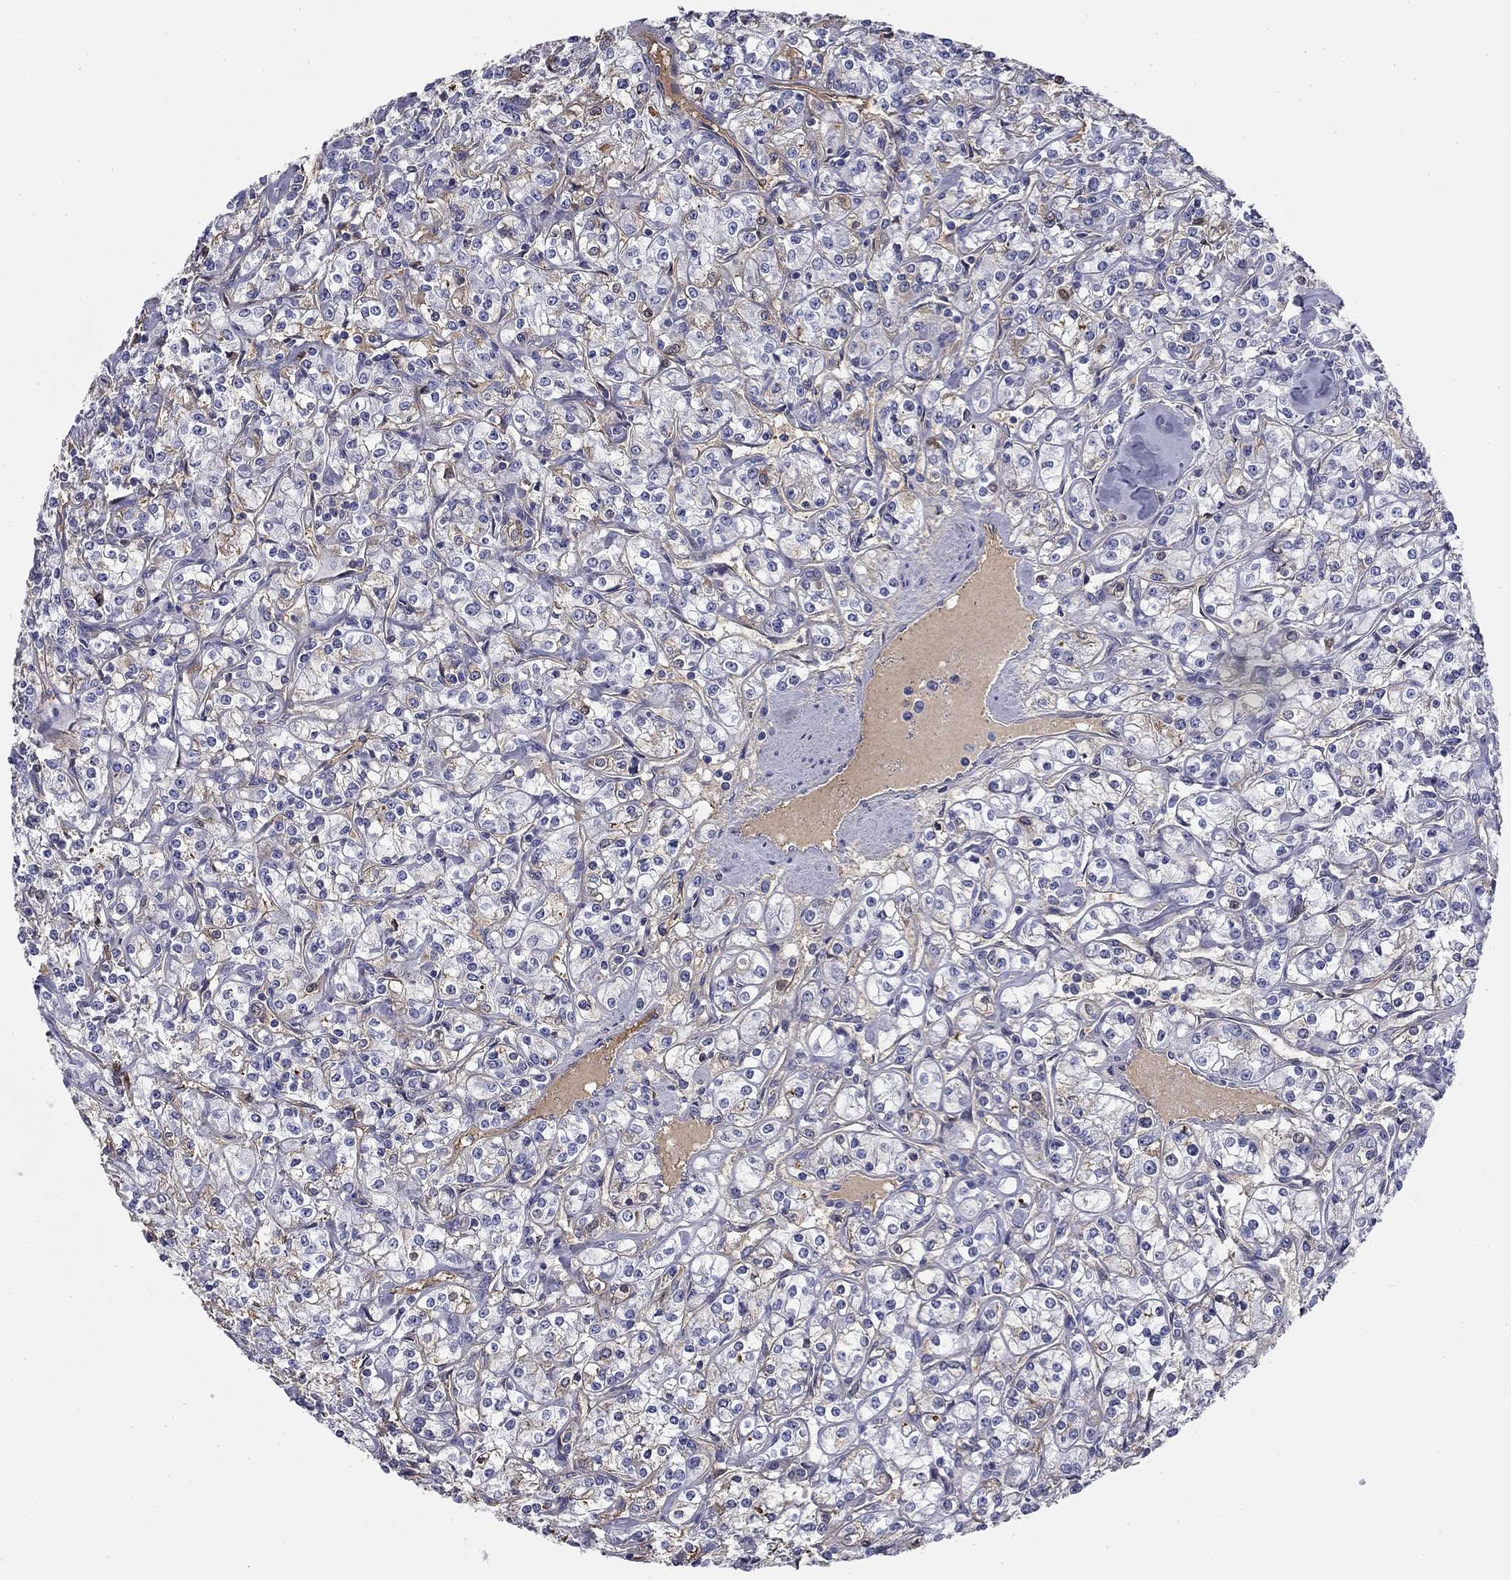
{"staining": {"intensity": "weak", "quantity": "<25%", "location": "cytoplasmic/membranous"}, "tissue": "renal cancer", "cell_type": "Tumor cells", "image_type": "cancer", "snomed": [{"axis": "morphology", "description": "Adenocarcinoma, NOS"}, {"axis": "topography", "description": "Kidney"}], "caption": "A high-resolution image shows IHC staining of renal cancer (adenocarcinoma), which reveals no significant staining in tumor cells.", "gene": "CPLX4", "patient": {"sex": "male", "age": 77}}